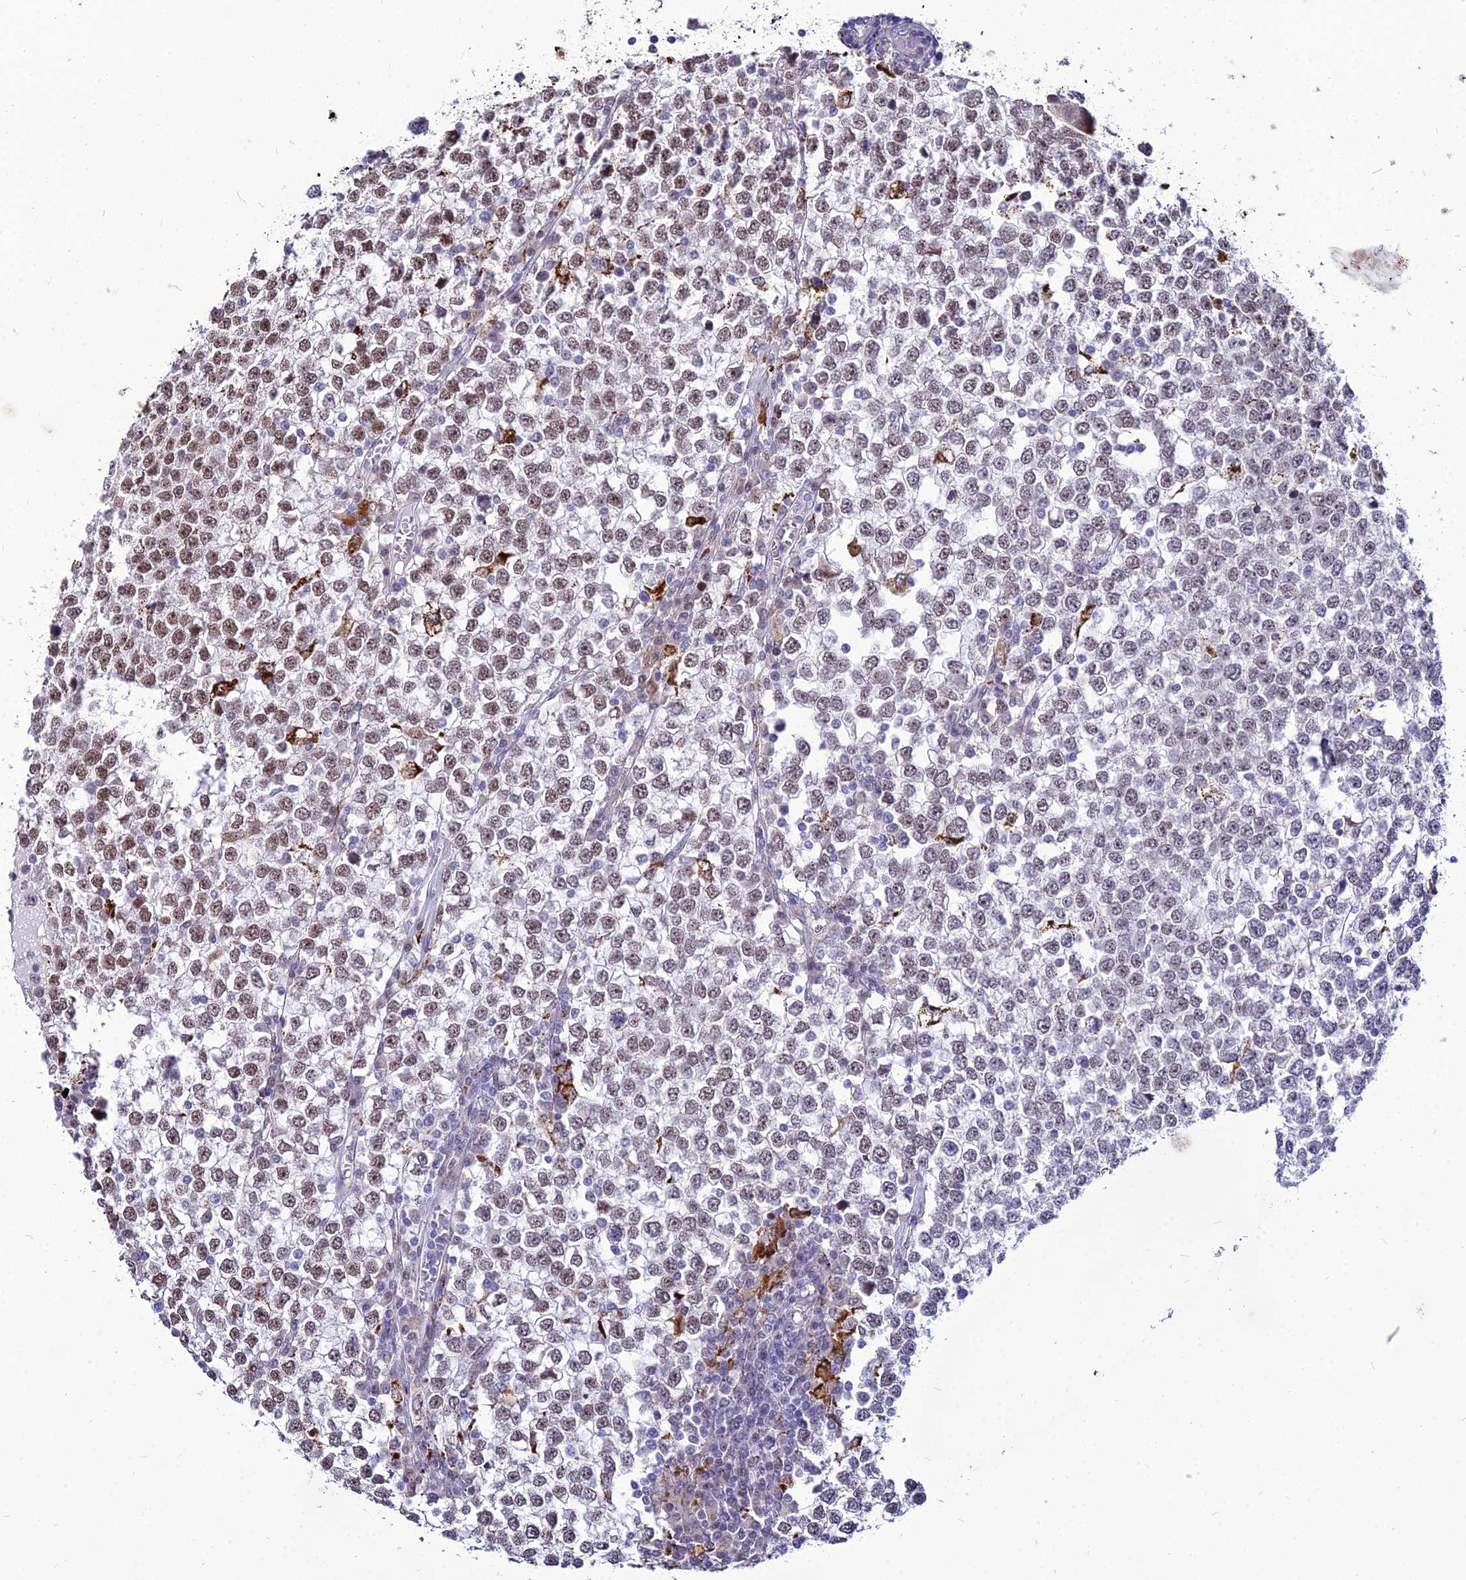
{"staining": {"intensity": "moderate", "quantity": "<25%", "location": "nuclear"}, "tissue": "testis cancer", "cell_type": "Tumor cells", "image_type": "cancer", "snomed": [{"axis": "morphology", "description": "Seminoma, NOS"}, {"axis": "topography", "description": "Testis"}], "caption": "The histopathology image reveals a brown stain indicating the presence of a protein in the nuclear of tumor cells in testis cancer.", "gene": "C6orf163", "patient": {"sex": "male", "age": 65}}